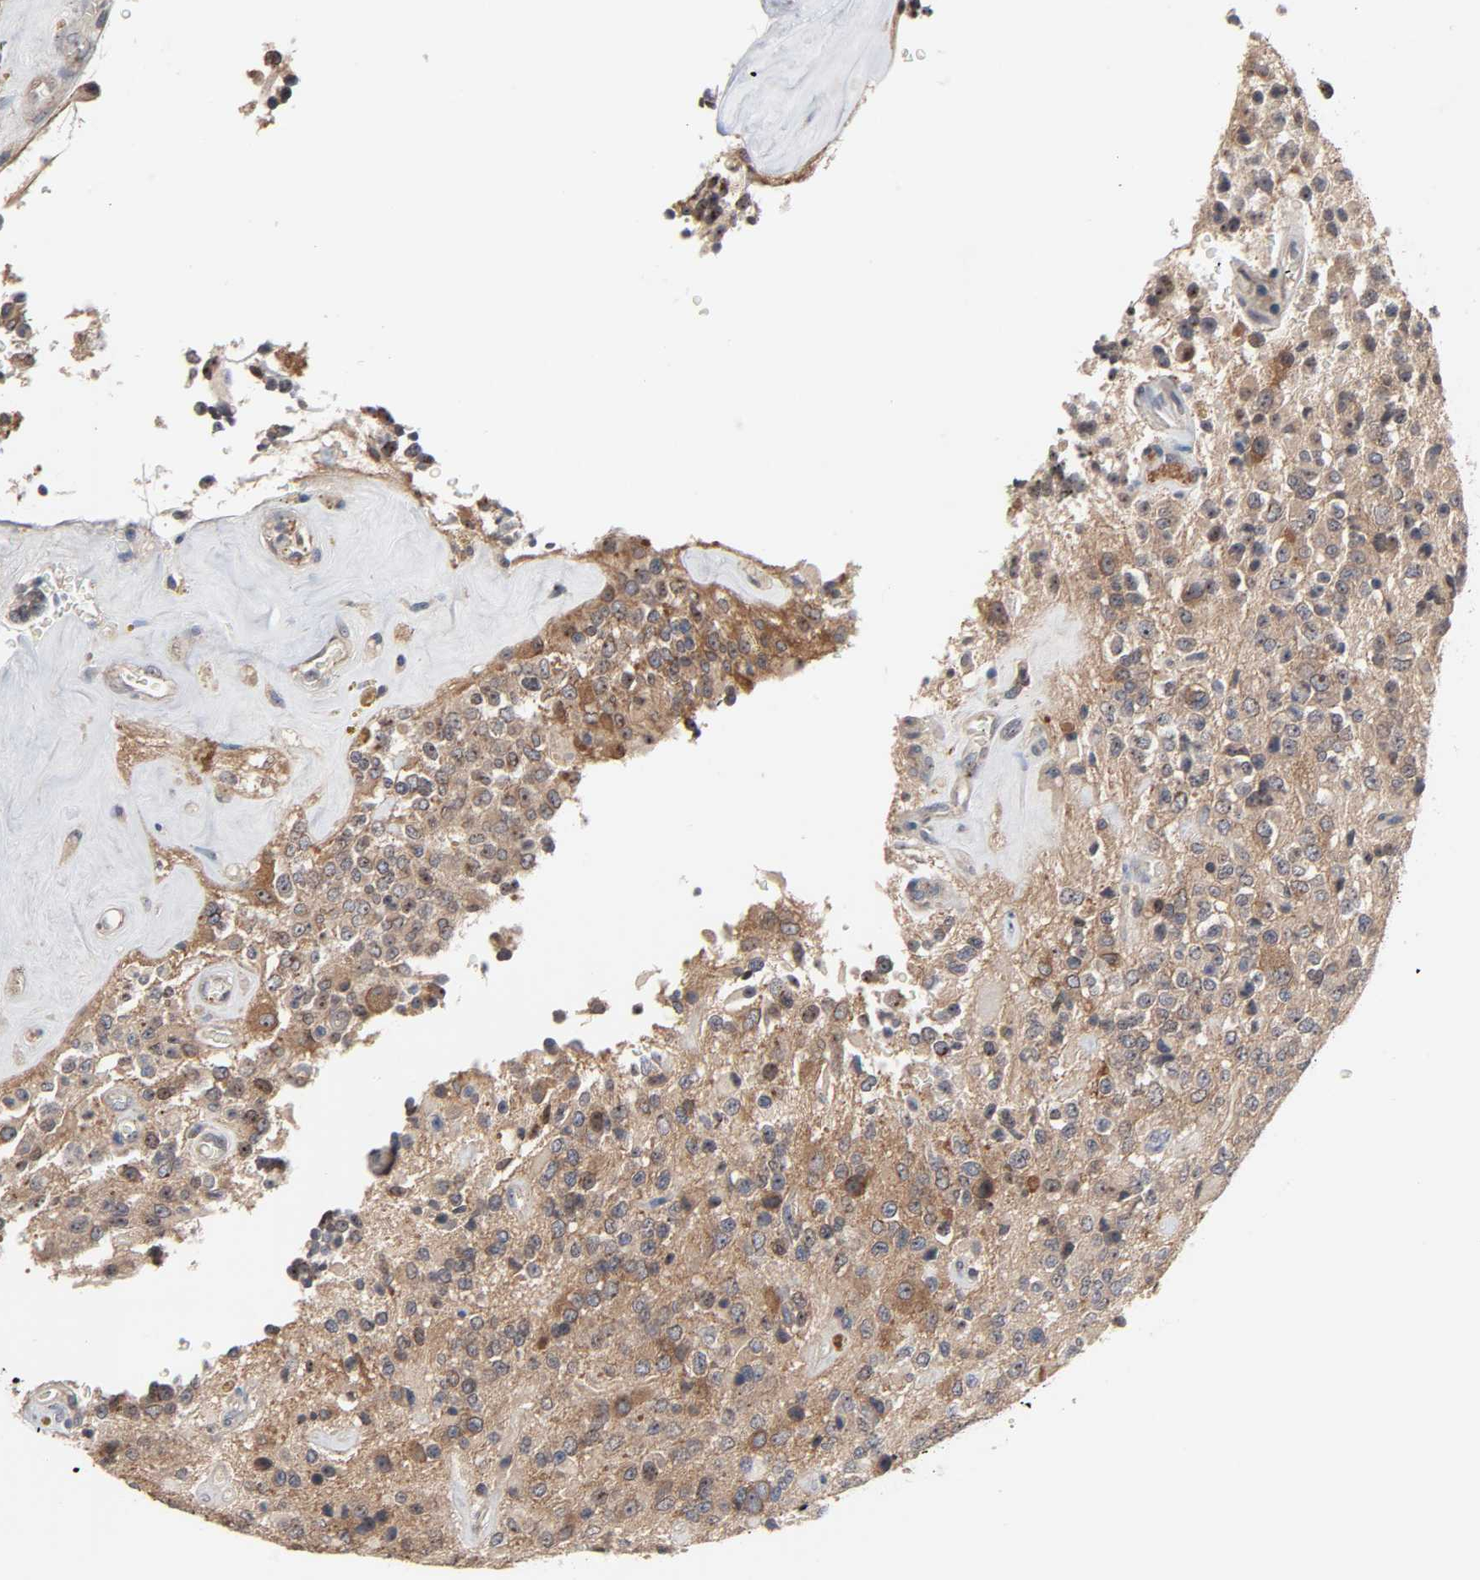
{"staining": {"intensity": "moderate", "quantity": ">75%", "location": "cytoplasmic/membranous"}, "tissue": "glioma", "cell_type": "Tumor cells", "image_type": "cancer", "snomed": [{"axis": "morphology", "description": "Glioma, malignant, High grade"}, {"axis": "topography", "description": "pancreas cauda"}], "caption": "Tumor cells display moderate cytoplasmic/membranous staining in about >75% of cells in malignant high-grade glioma.", "gene": "DDX10", "patient": {"sex": "male", "age": 60}}